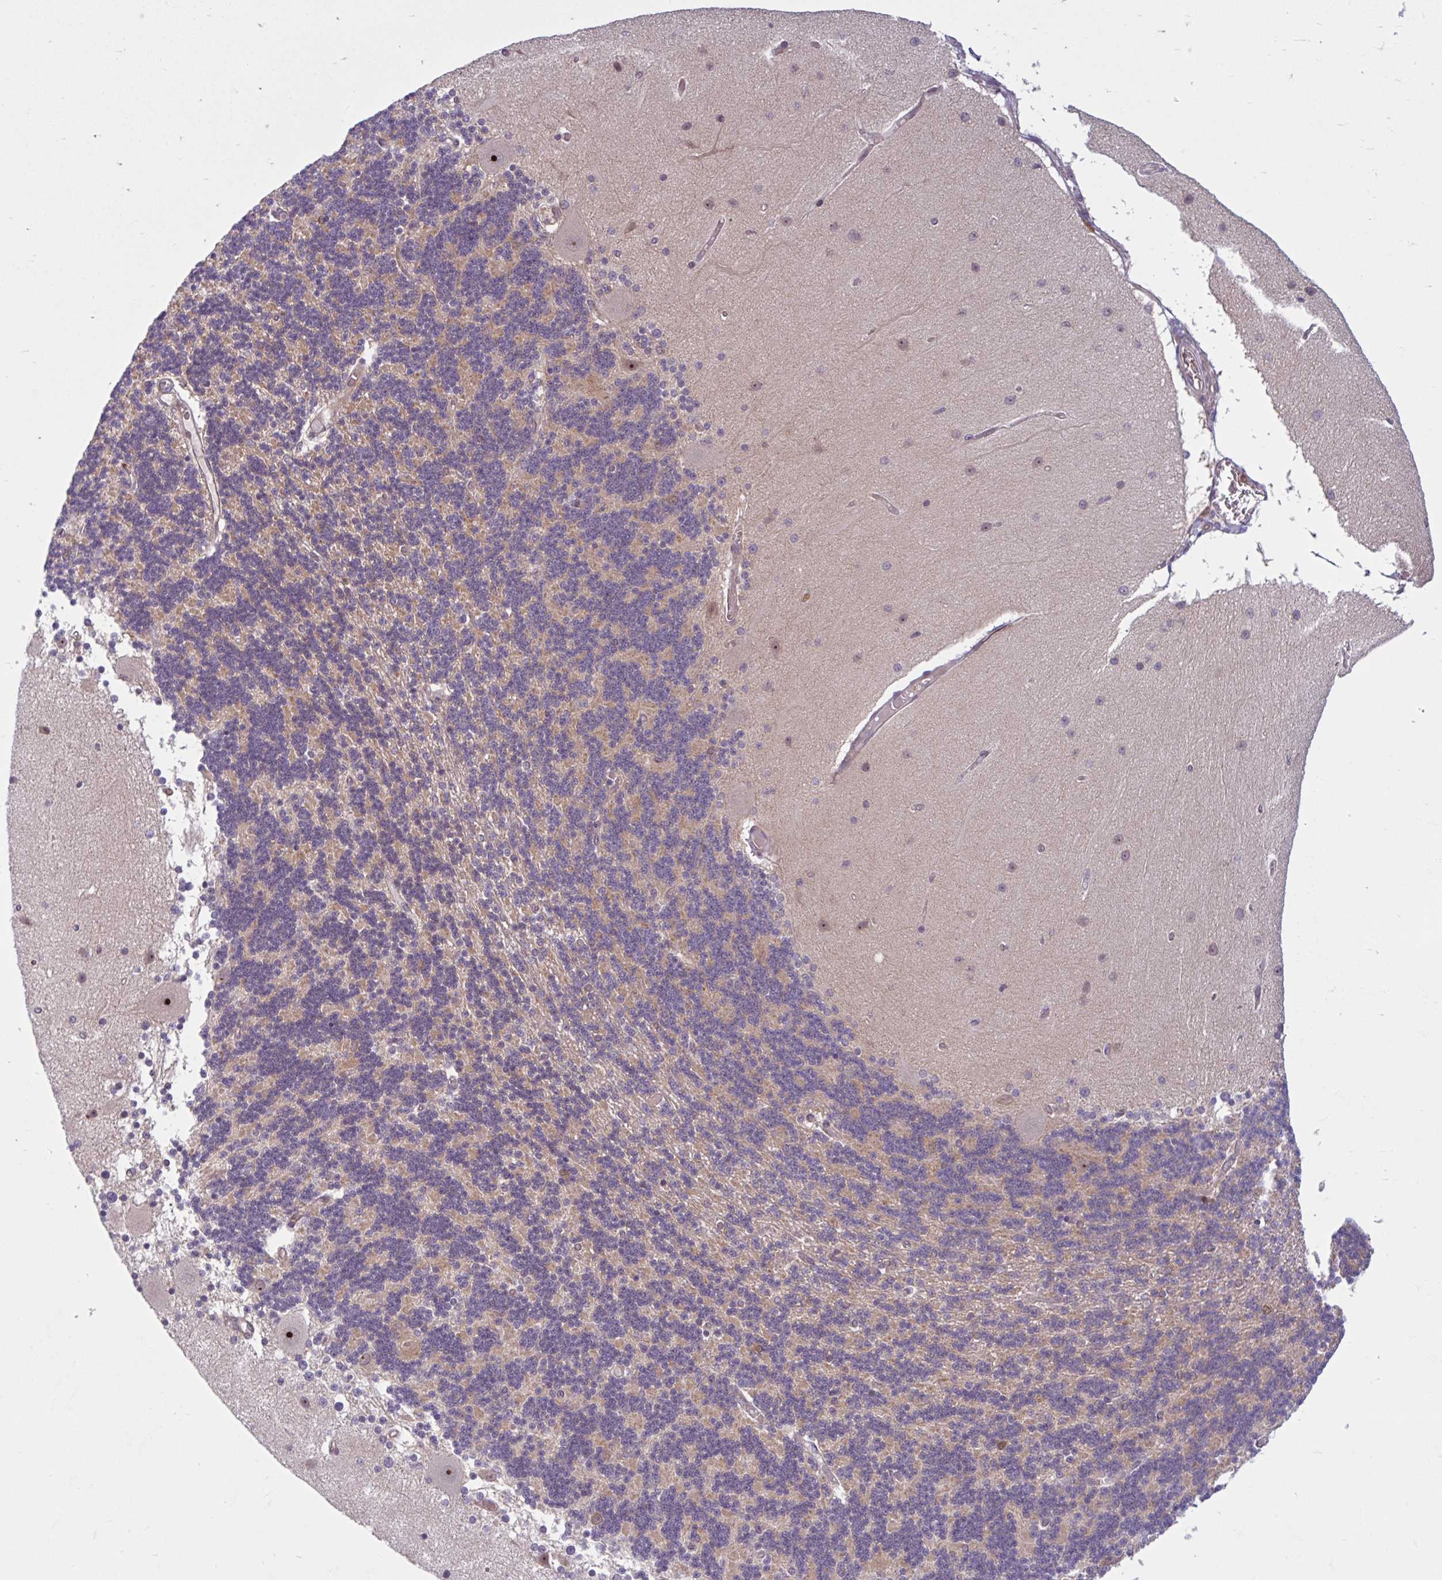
{"staining": {"intensity": "weak", "quantity": "25%-75%", "location": "cytoplasmic/membranous"}, "tissue": "cerebellum", "cell_type": "Cells in granular layer", "image_type": "normal", "snomed": [{"axis": "morphology", "description": "Normal tissue, NOS"}, {"axis": "topography", "description": "Cerebellum"}], "caption": "IHC micrograph of benign human cerebellum stained for a protein (brown), which shows low levels of weak cytoplasmic/membranous expression in about 25%-75% of cells in granular layer.", "gene": "HMBS", "patient": {"sex": "female", "age": 54}}